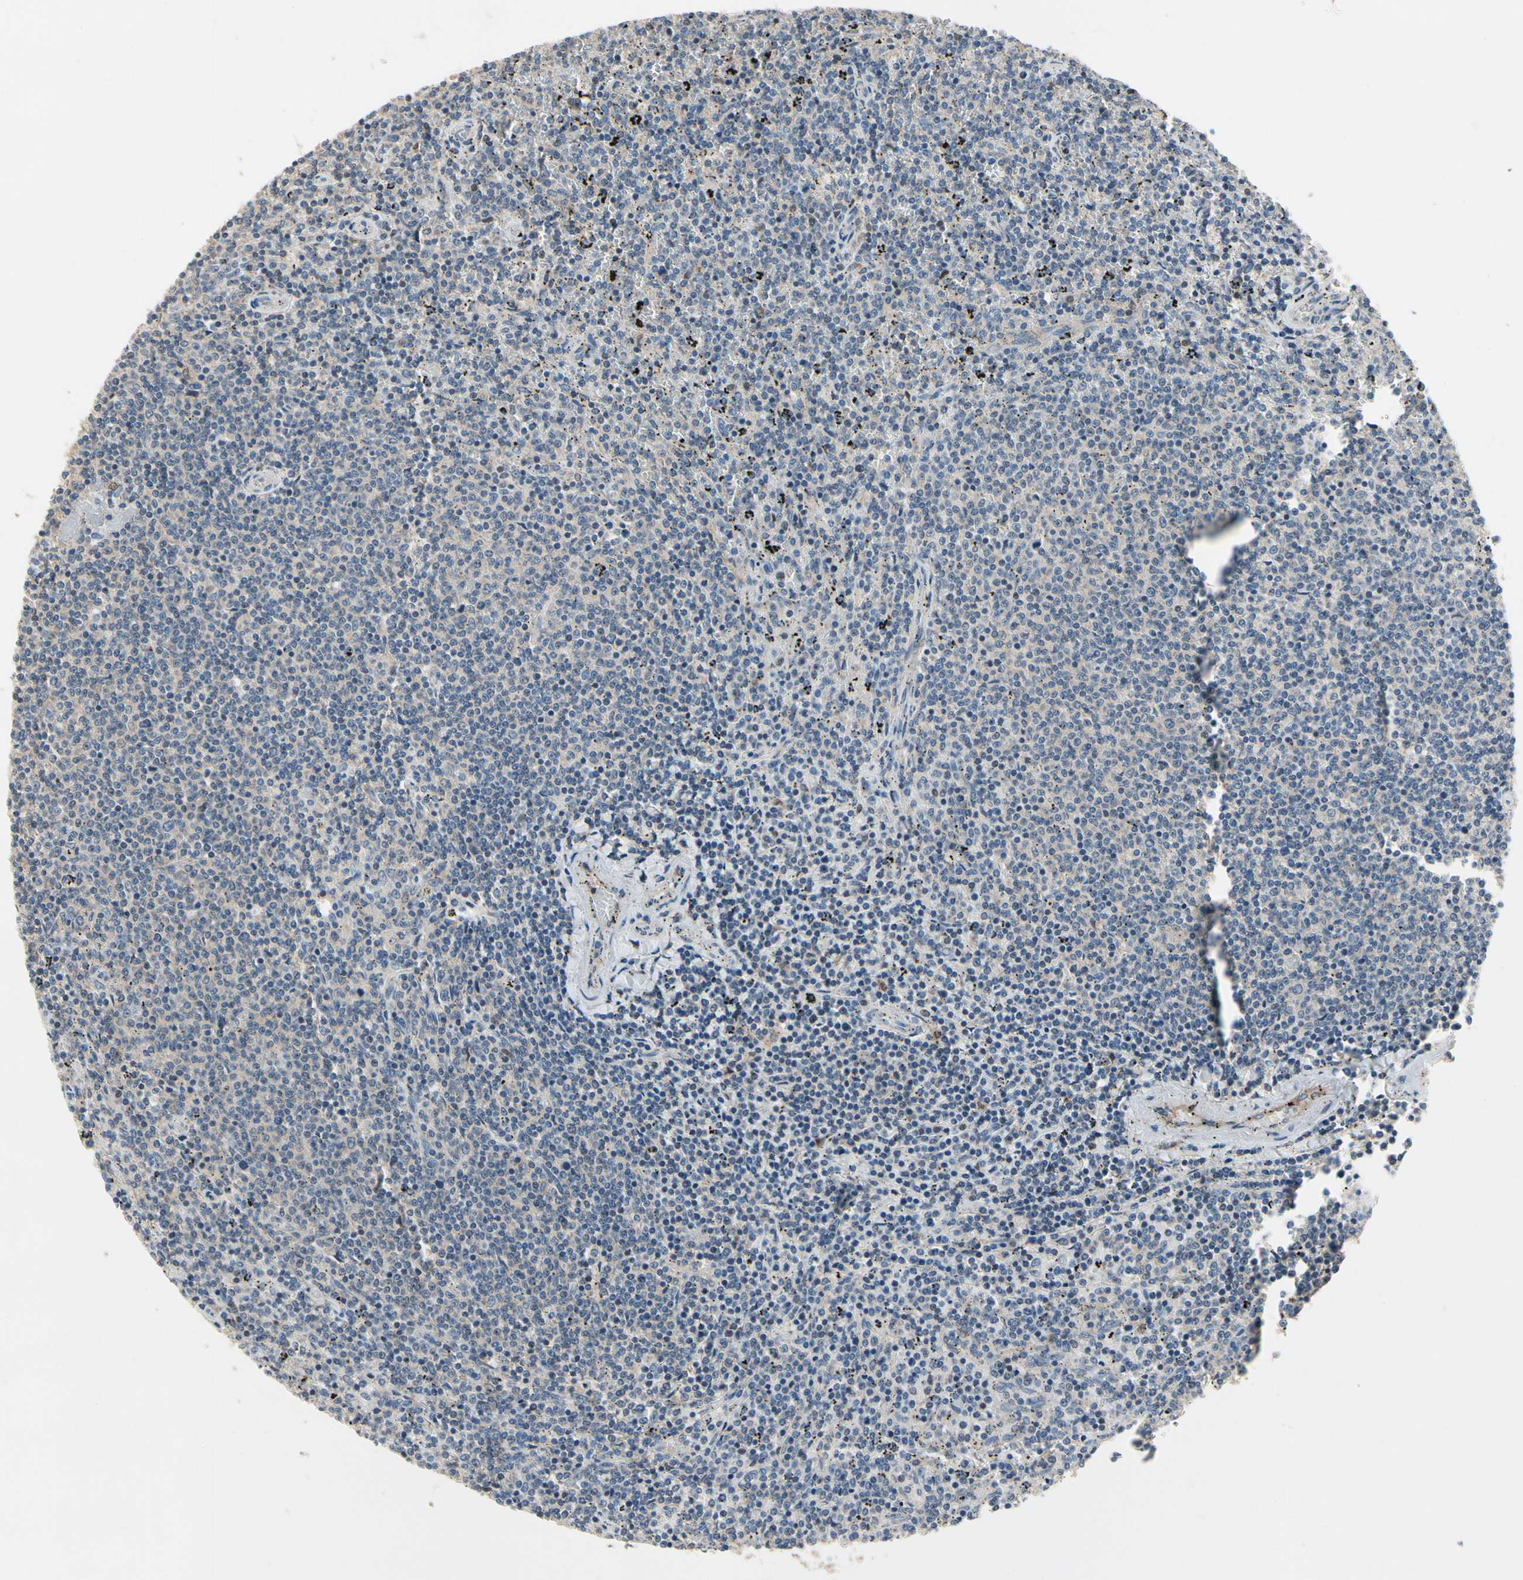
{"staining": {"intensity": "negative", "quantity": "none", "location": "none"}, "tissue": "lymphoma", "cell_type": "Tumor cells", "image_type": "cancer", "snomed": [{"axis": "morphology", "description": "Malignant lymphoma, non-Hodgkin's type, Low grade"}, {"axis": "topography", "description": "Spleen"}], "caption": "The immunohistochemistry histopathology image has no significant staining in tumor cells of lymphoma tissue.", "gene": "CGREF1", "patient": {"sex": "female", "age": 50}}